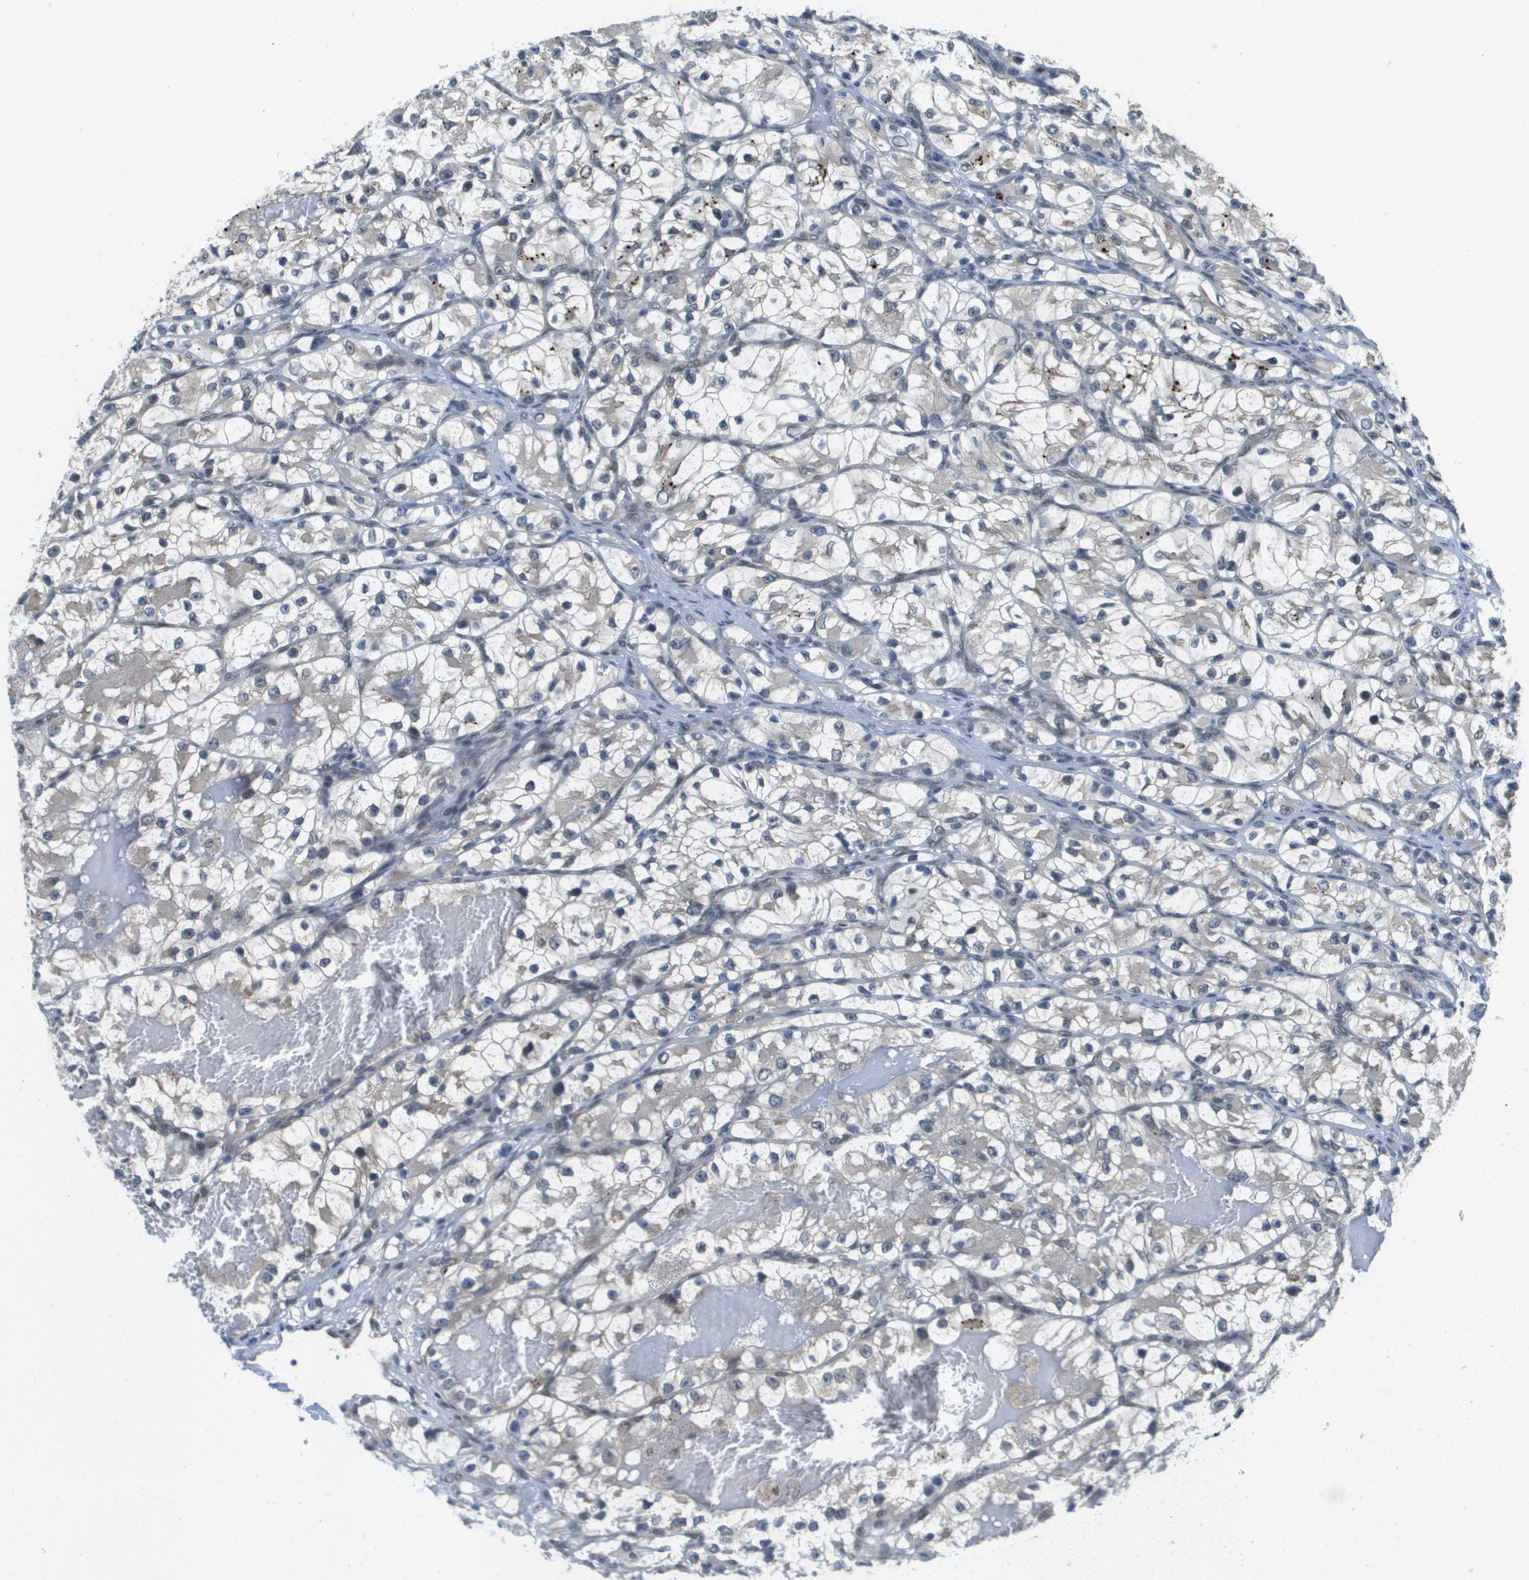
{"staining": {"intensity": "weak", "quantity": "<25%", "location": "cytoplasmic/membranous,nuclear"}, "tissue": "renal cancer", "cell_type": "Tumor cells", "image_type": "cancer", "snomed": [{"axis": "morphology", "description": "Adenocarcinoma, NOS"}, {"axis": "topography", "description": "Kidney"}], "caption": "Immunohistochemistry (IHC) of human adenocarcinoma (renal) reveals no expression in tumor cells. (Stains: DAB IHC with hematoxylin counter stain, Microscopy: brightfield microscopy at high magnification).", "gene": "ARID1B", "patient": {"sex": "female", "age": 57}}